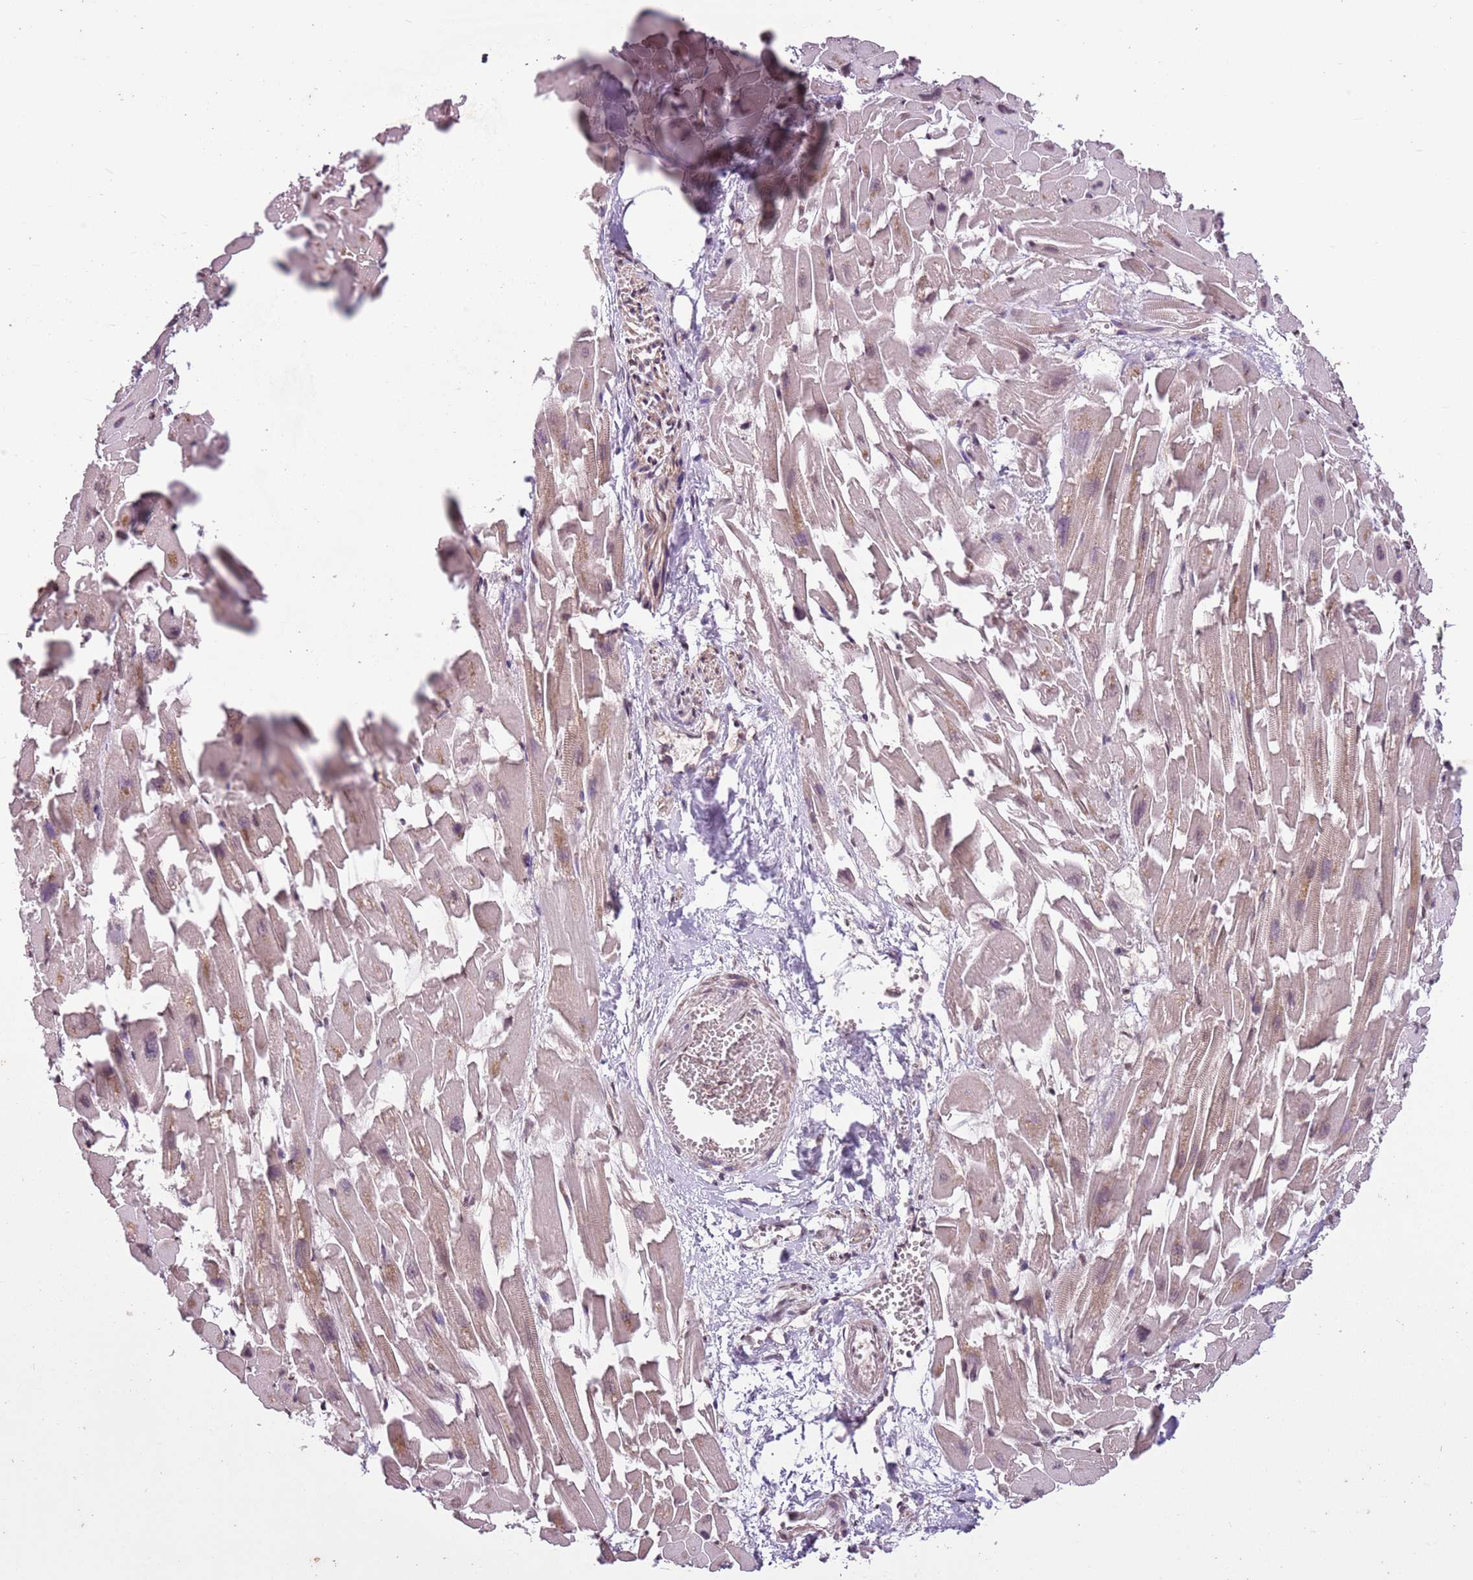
{"staining": {"intensity": "moderate", "quantity": ">75%", "location": "cytoplasmic/membranous"}, "tissue": "heart muscle", "cell_type": "Cardiomyocytes", "image_type": "normal", "snomed": [{"axis": "morphology", "description": "Normal tissue, NOS"}, {"axis": "topography", "description": "Heart"}], "caption": "IHC micrograph of normal heart muscle: human heart muscle stained using immunohistochemistry (IHC) shows medium levels of moderate protein expression localized specifically in the cytoplasmic/membranous of cardiomyocytes, appearing as a cytoplasmic/membranous brown color.", "gene": "CAPN9", "patient": {"sex": "female", "age": 64}}